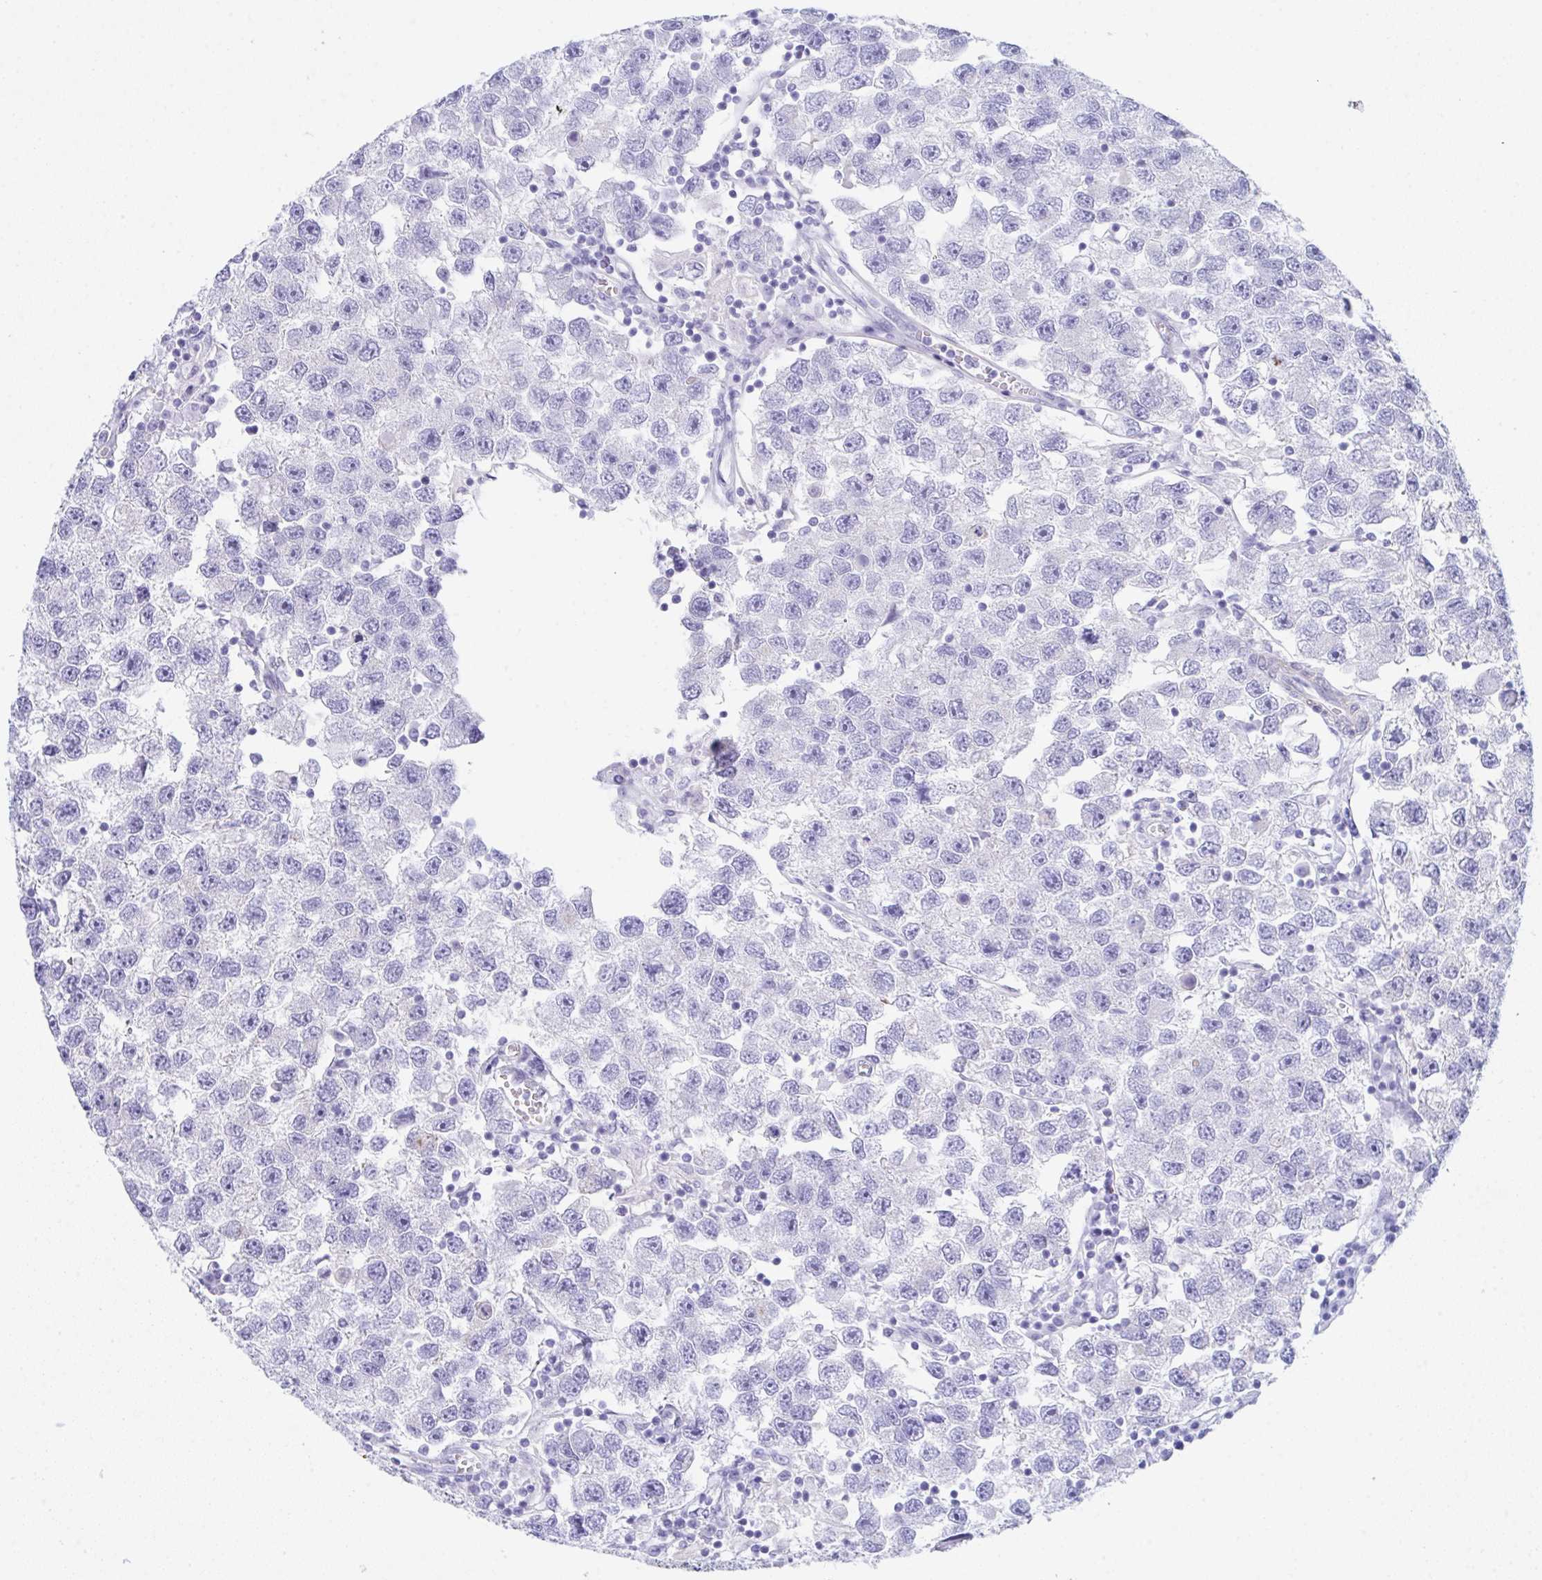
{"staining": {"intensity": "negative", "quantity": "none", "location": "none"}, "tissue": "testis cancer", "cell_type": "Tumor cells", "image_type": "cancer", "snomed": [{"axis": "morphology", "description": "Seminoma, NOS"}, {"axis": "topography", "description": "Testis"}], "caption": "DAB immunohistochemical staining of human testis seminoma shows no significant staining in tumor cells. The staining is performed using DAB brown chromogen with nuclei counter-stained in using hematoxylin.", "gene": "CEP170B", "patient": {"sex": "male", "age": 26}}